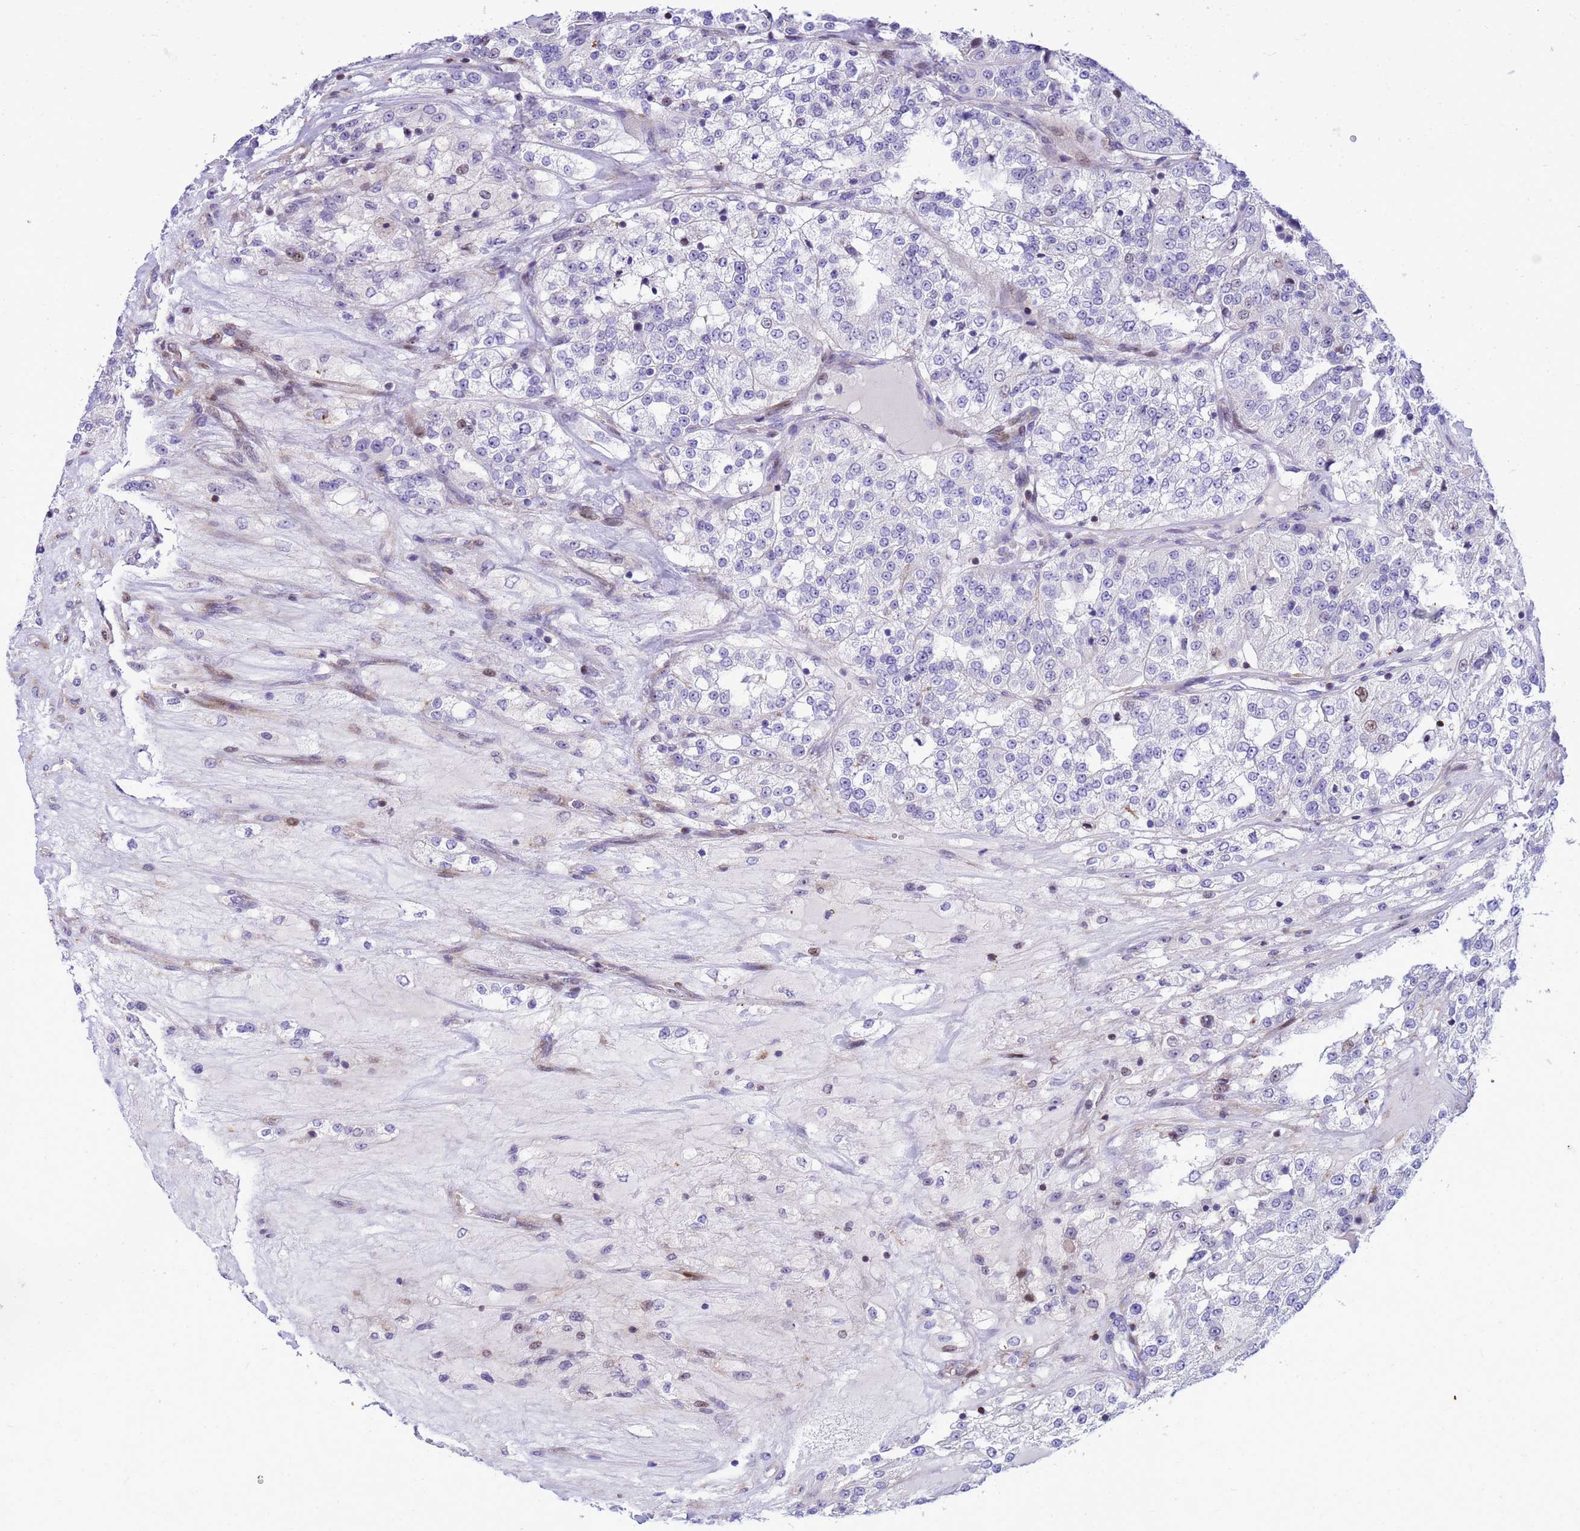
{"staining": {"intensity": "moderate", "quantity": "<25%", "location": "nuclear"}, "tissue": "renal cancer", "cell_type": "Tumor cells", "image_type": "cancer", "snomed": [{"axis": "morphology", "description": "Adenocarcinoma, NOS"}, {"axis": "topography", "description": "Kidney"}], "caption": "A low amount of moderate nuclear expression is appreciated in approximately <25% of tumor cells in renal cancer (adenocarcinoma) tissue.", "gene": "ADAMTS7", "patient": {"sex": "female", "age": 63}}